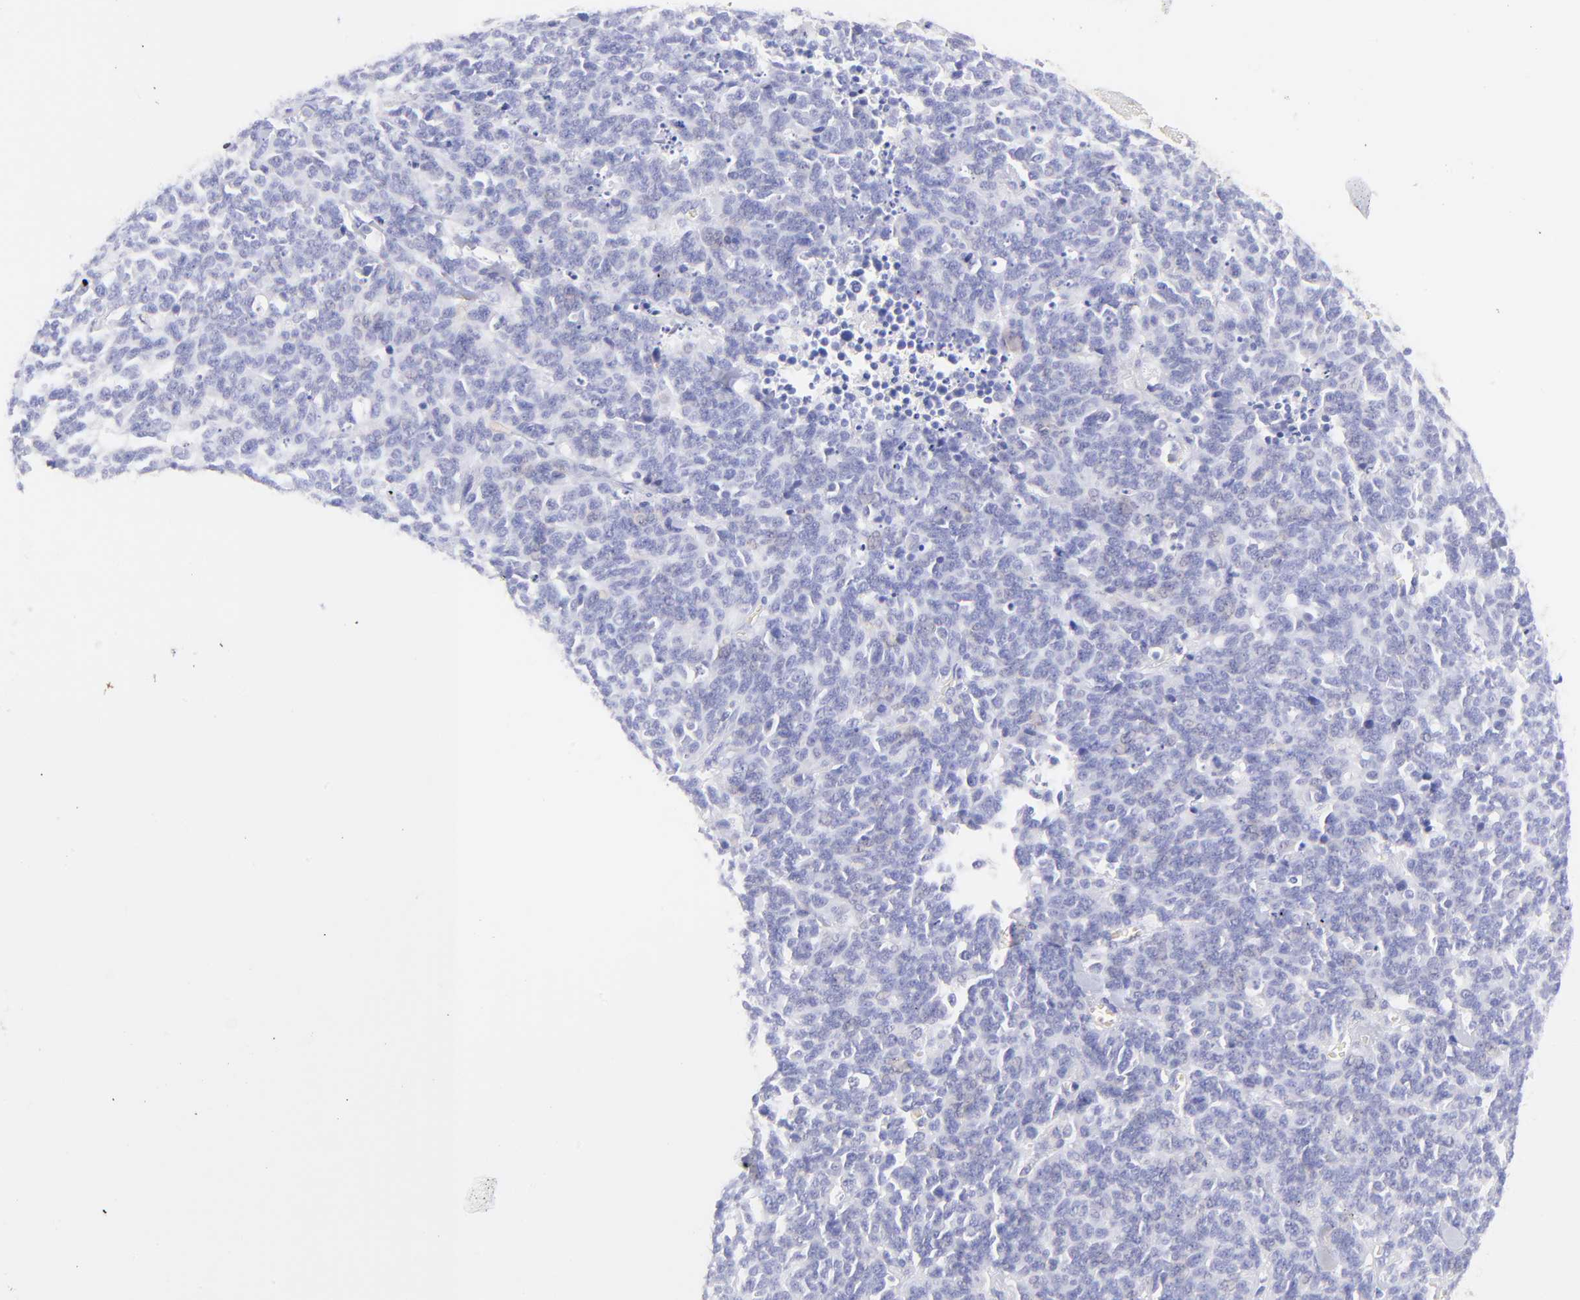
{"staining": {"intensity": "negative", "quantity": "none", "location": "none"}, "tissue": "lung cancer", "cell_type": "Tumor cells", "image_type": "cancer", "snomed": [{"axis": "morphology", "description": "Neoplasm, malignant, NOS"}, {"axis": "topography", "description": "Lung"}], "caption": "IHC histopathology image of neoplastic tissue: human lung cancer stained with DAB displays no significant protein expression in tumor cells. The staining was performed using DAB (3,3'-diaminobenzidine) to visualize the protein expression in brown, while the nuclei were stained in blue with hematoxylin (Magnification: 20x).", "gene": "FRMPD3", "patient": {"sex": "female", "age": 58}}